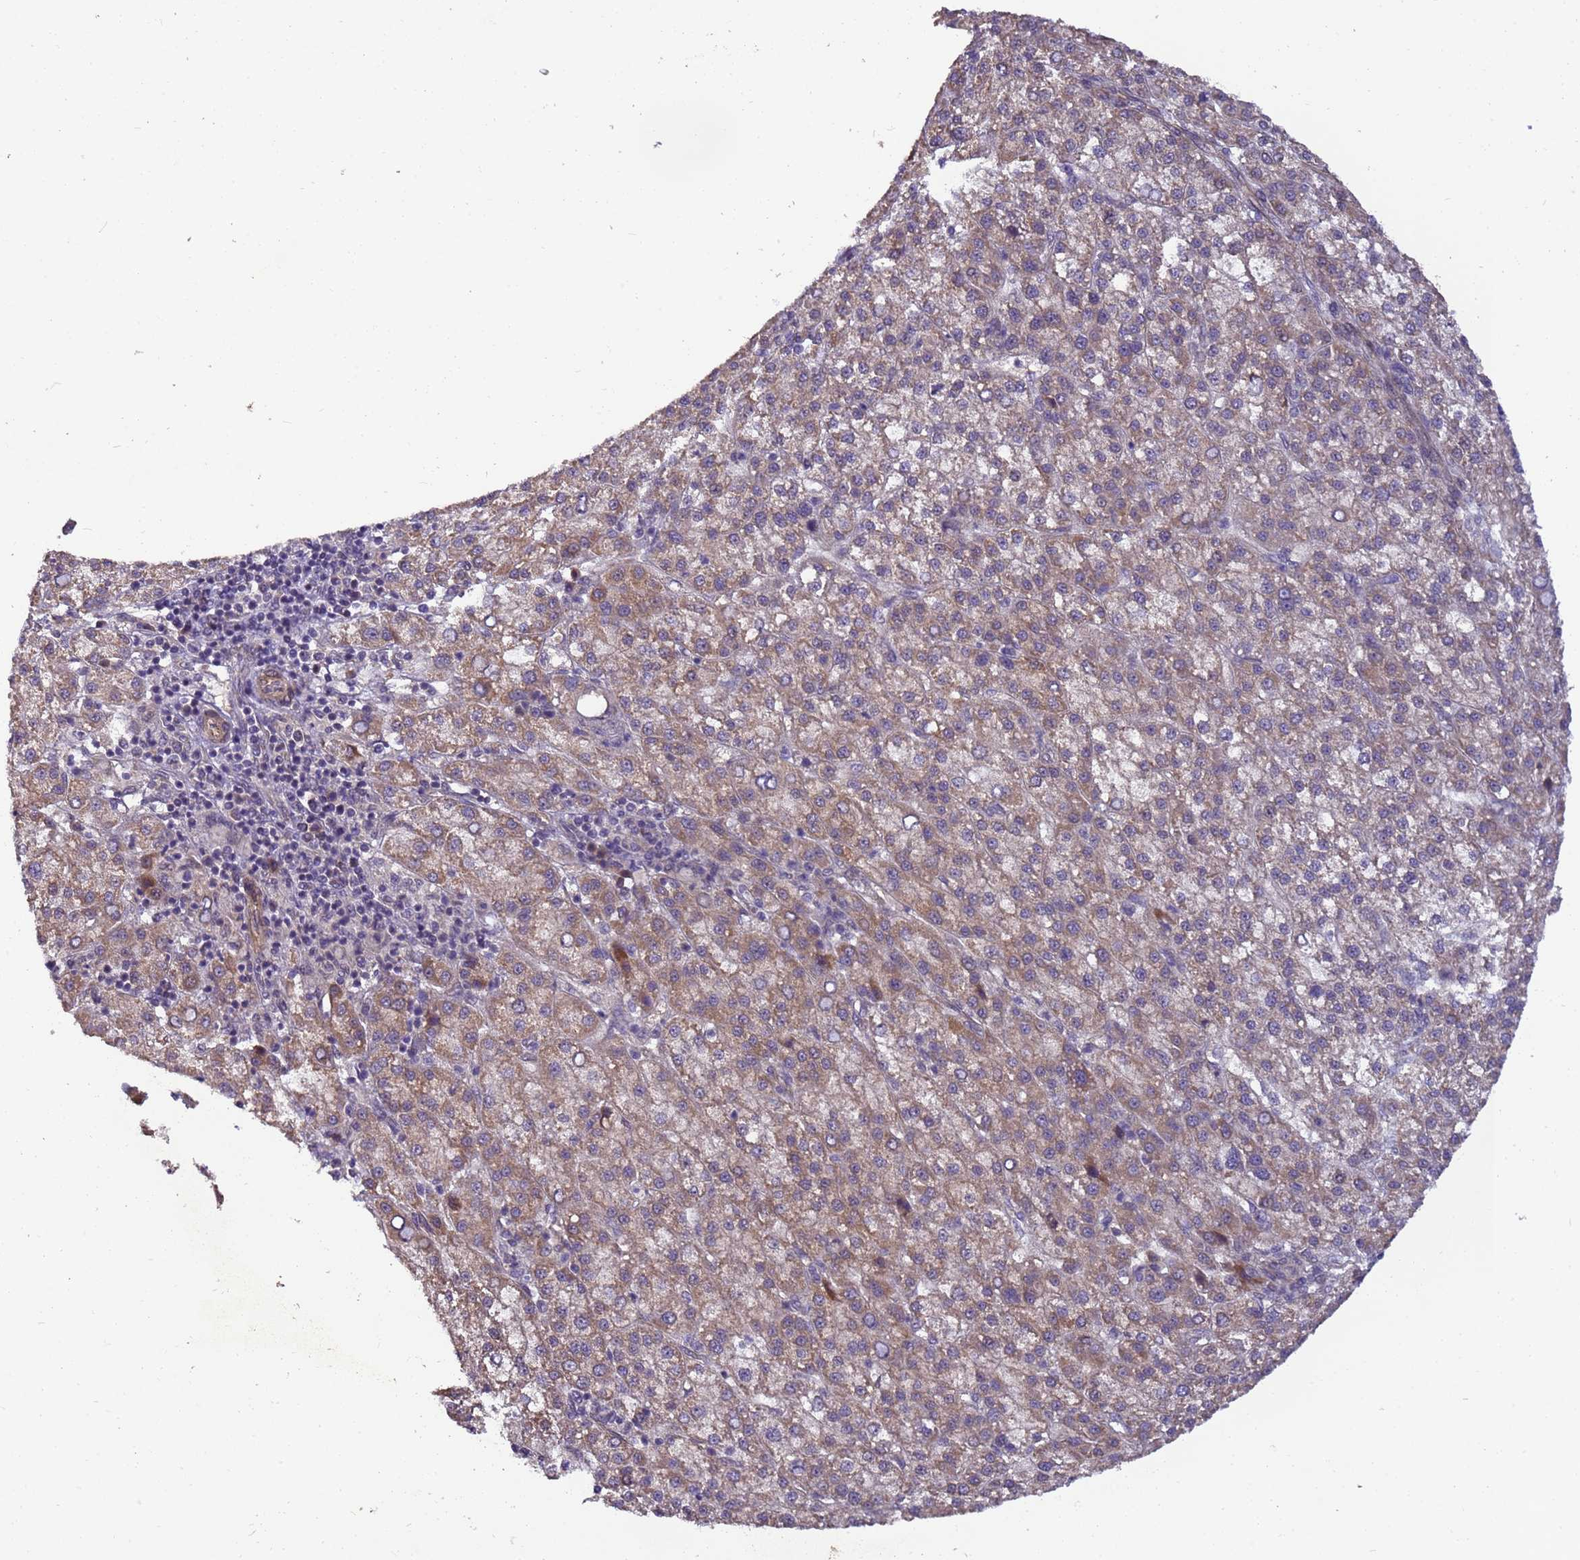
{"staining": {"intensity": "weak", "quantity": ">75%", "location": "cytoplasmic/membranous"}, "tissue": "liver cancer", "cell_type": "Tumor cells", "image_type": "cancer", "snomed": [{"axis": "morphology", "description": "Carcinoma, Hepatocellular, NOS"}, {"axis": "topography", "description": "Liver"}], "caption": "This is an image of immunohistochemistry (IHC) staining of hepatocellular carcinoma (liver), which shows weak staining in the cytoplasmic/membranous of tumor cells.", "gene": "RAPGEF3", "patient": {"sex": "female", "age": 58}}